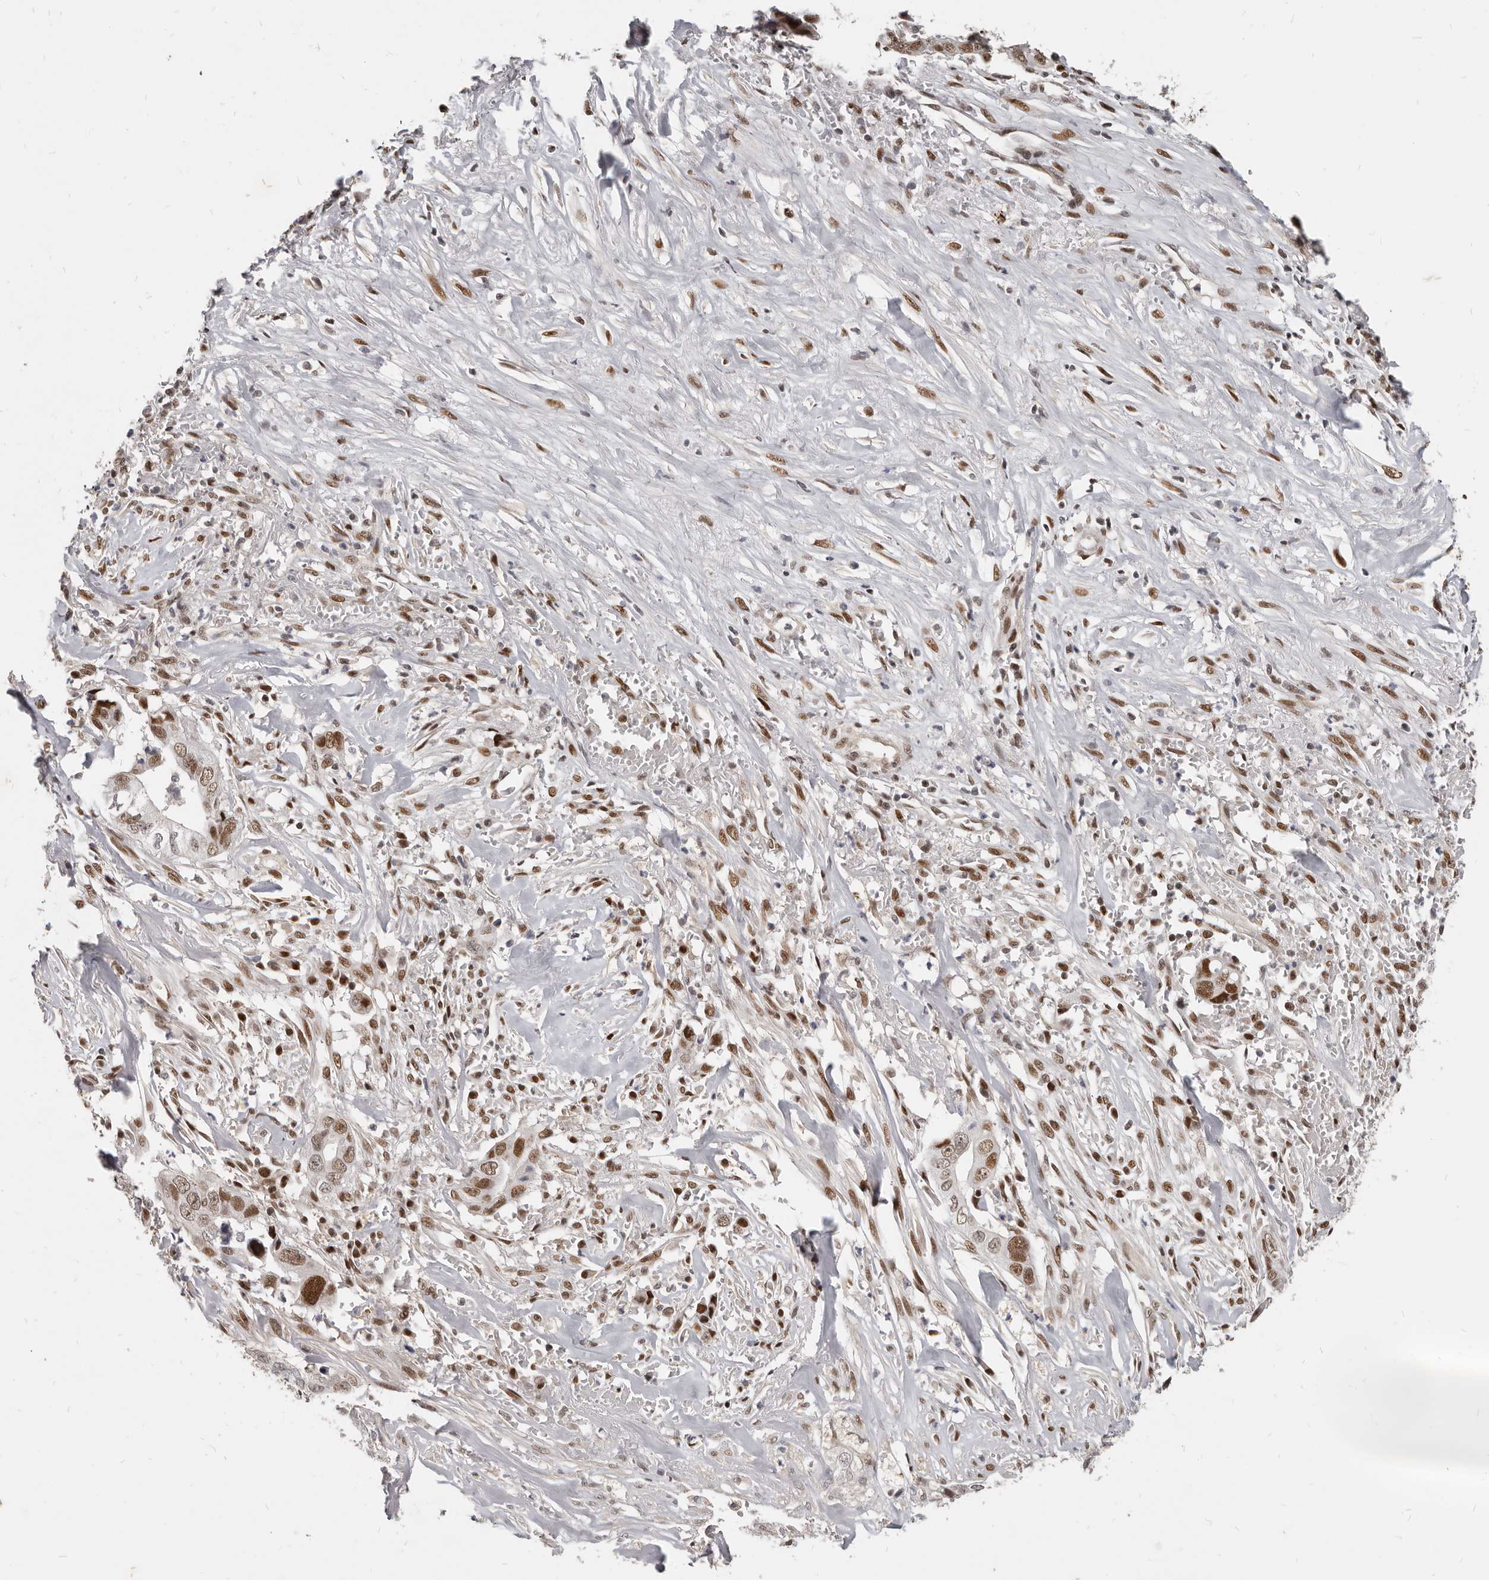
{"staining": {"intensity": "moderate", "quantity": ">75%", "location": "nuclear"}, "tissue": "liver cancer", "cell_type": "Tumor cells", "image_type": "cancer", "snomed": [{"axis": "morphology", "description": "Cholangiocarcinoma"}, {"axis": "topography", "description": "Liver"}], "caption": "Immunohistochemistry (IHC) micrograph of neoplastic tissue: human liver cancer (cholangiocarcinoma) stained using immunohistochemistry (IHC) exhibits medium levels of moderate protein expression localized specifically in the nuclear of tumor cells, appearing as a nuclear brown color.", "gene": "ATF5", "patient": {"sex": "female", "age": 79}}